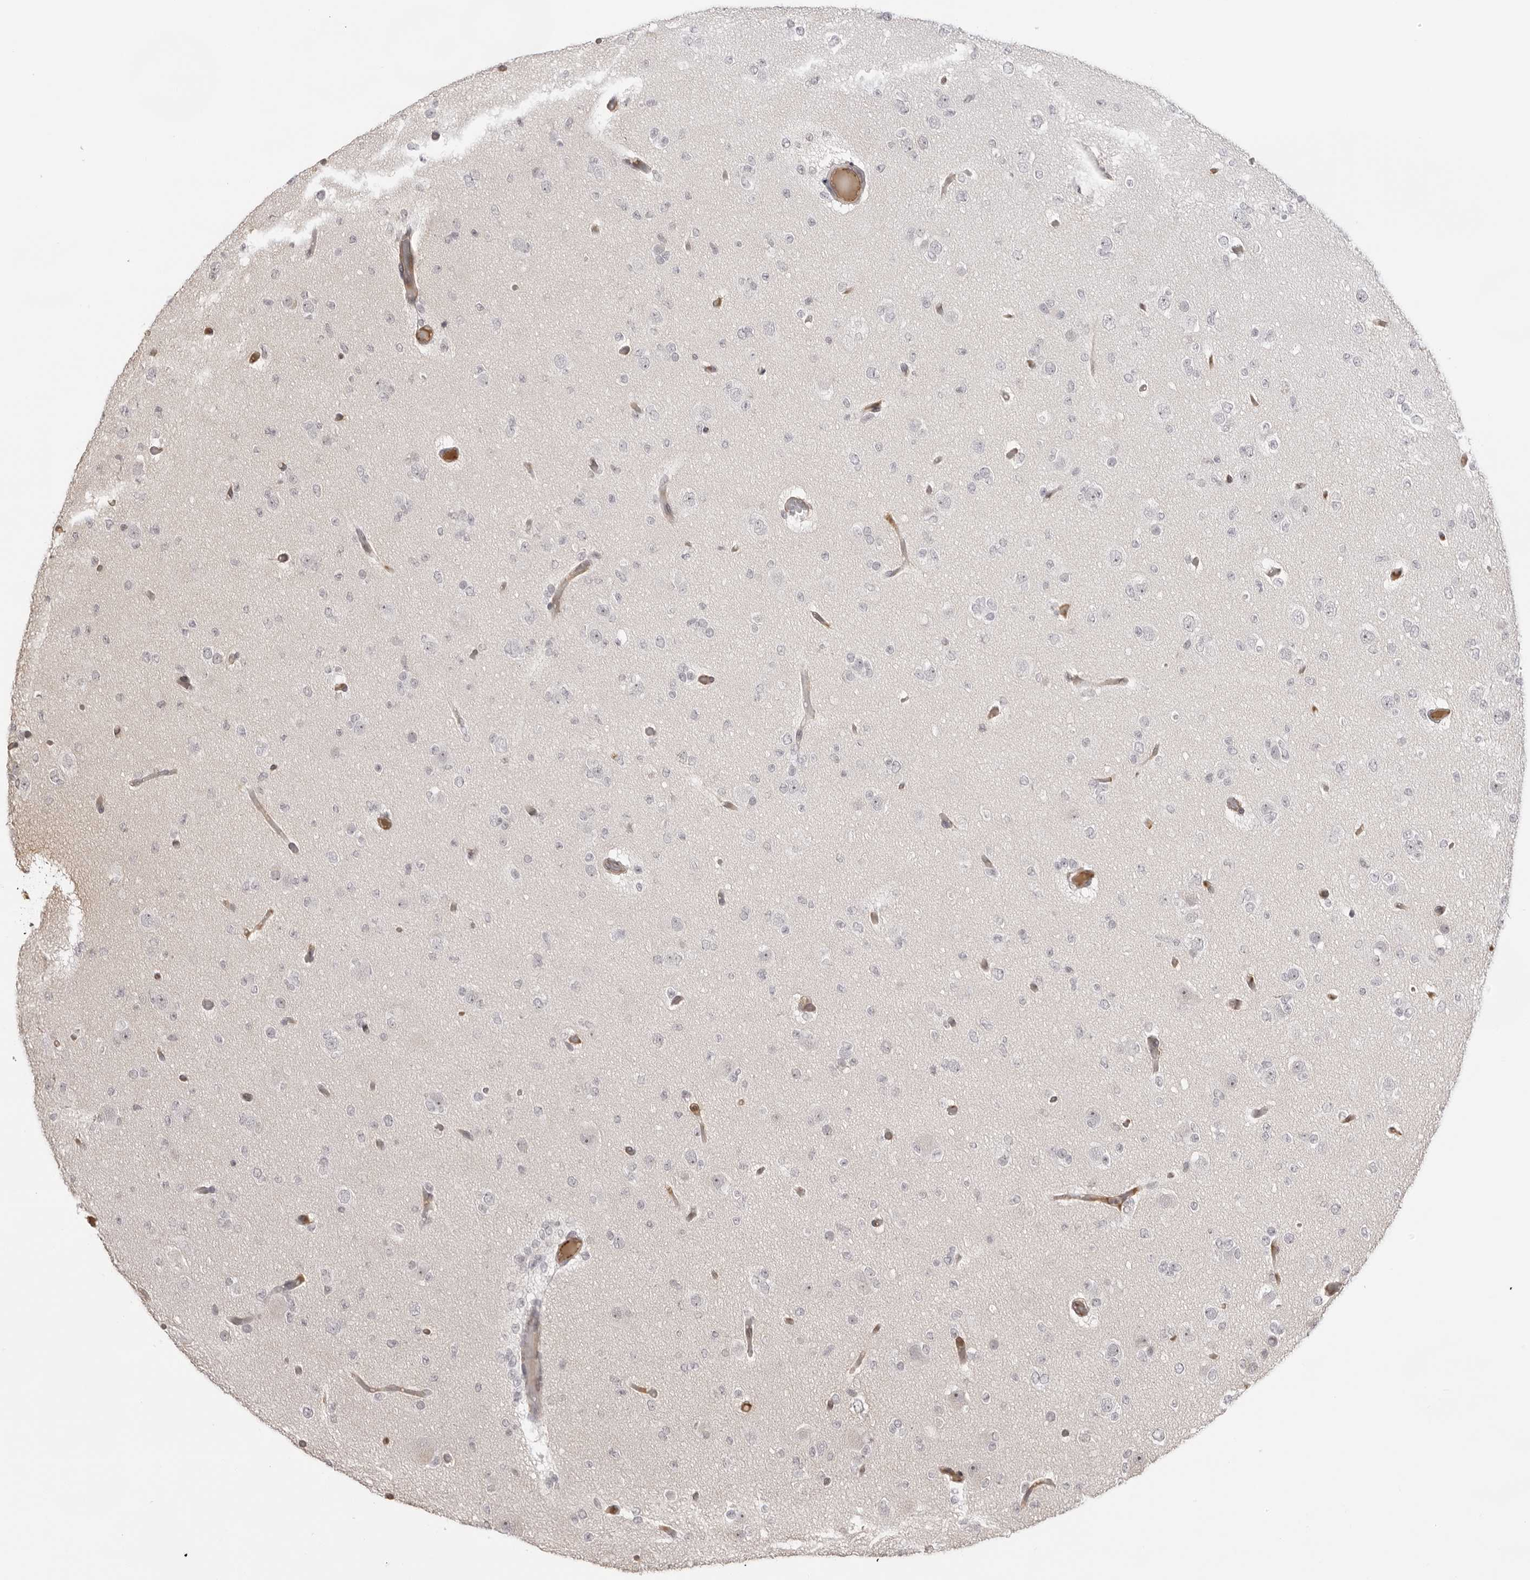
{"staining": {"intensity": "negative", "quantity": "none", "location": "none"}, "tissue": "glioma", "cell_type": "Tumor cells", "image_type": "cancer", "snomed": [{"axis": "morphology", "description": "Glioma, malignant, Low grade"}, {"axis": "topography", "description": "Brain"}], "caption": "An immunohistochemistry (IHC) photomicrograph of low-grade glioma (malignant) is shown. There is no staining in tumor cells of low-grade glioma (malignant).", "gene": "DYNLT5", "patient": {"sex": "female", "age": 22}}